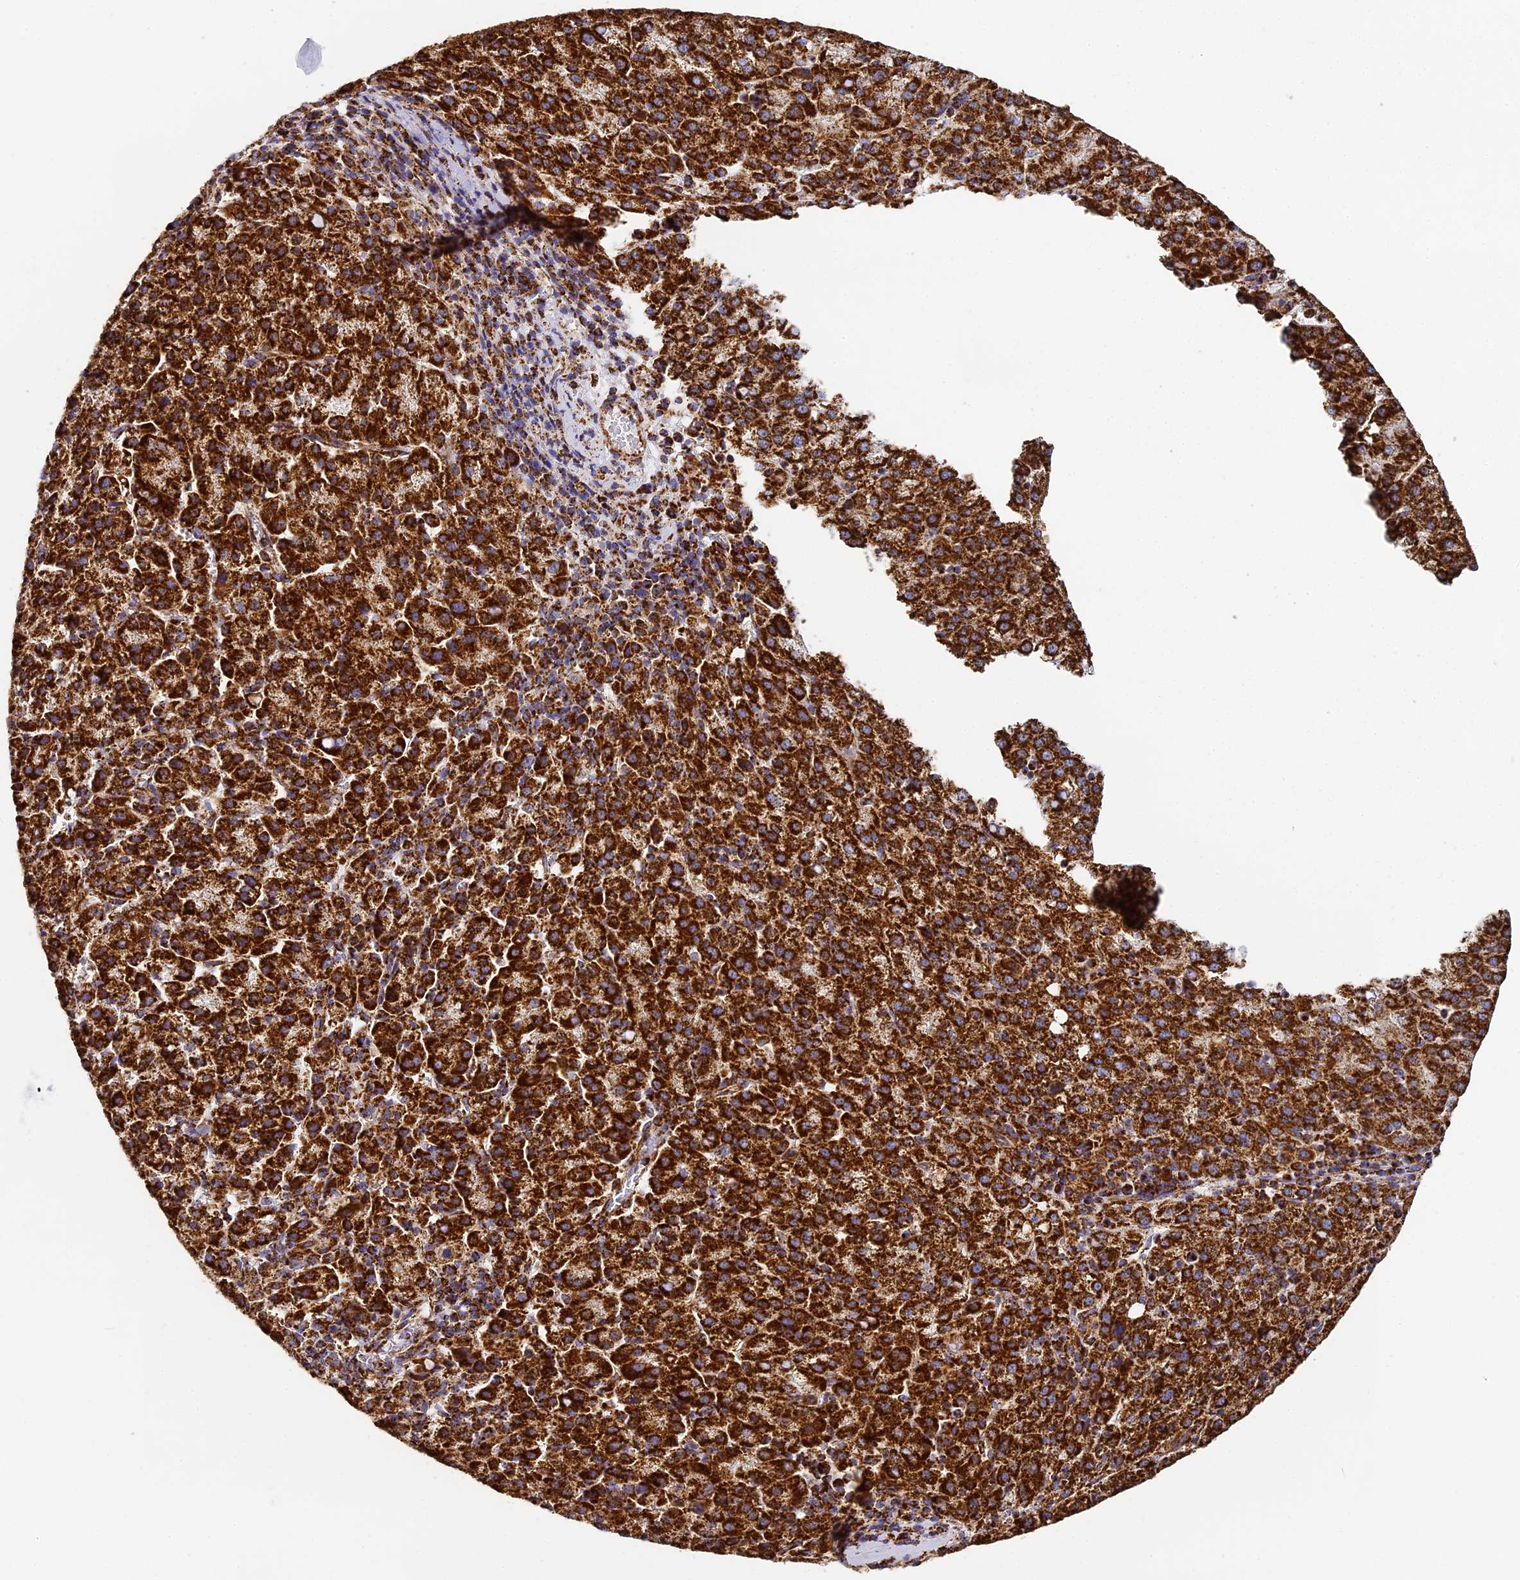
{"staining": {"intensity": "strong", "quantity": ">75%", "location": "cytoplasmic/membranous"}, "tissue": "liver cancer", "cell_type": "Tumor cells", "image_type": "cancer", "snomed": [{"axis": "morphology", "description": "Carcinoma, Hepatocellular, NOS"}, {"axis": "topography", "description": "Liver"}], "caption": "IHC photomicrograph of liver hepatocellular carcinoma stained for a protein (brown), which exhibits high levels of strong cytoplasmic/membranous positivity in approximately >75% of tumor cells.", "gene": "STK17A", "patient": {"sex": "female", "age": 58}}